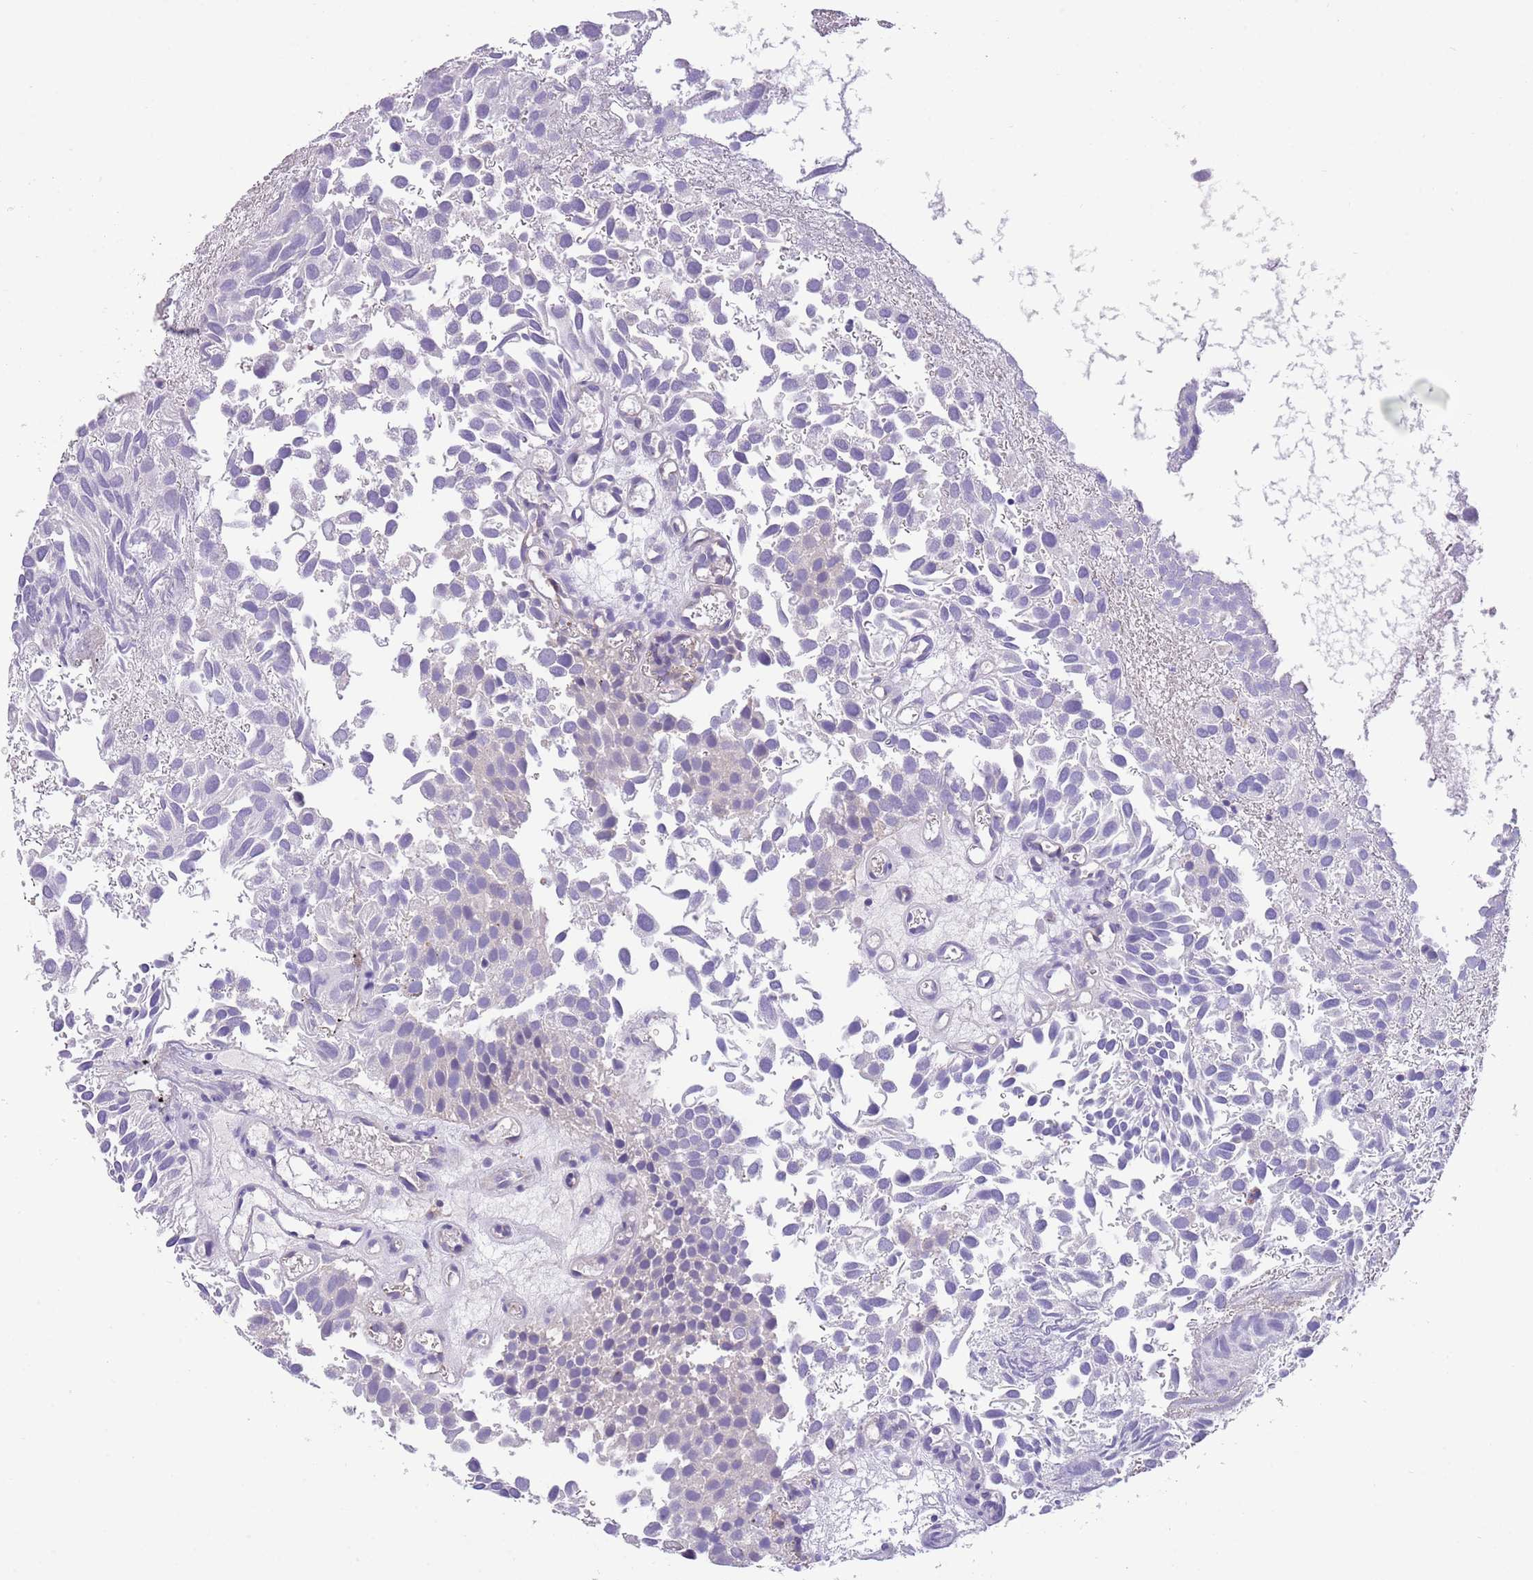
{"staining": {"intensity": "negative", "quantity": "none", "location": "none"}, "tissue": "urothelial cancer", "cell_type": "Tumor cells", "image_type": "cancer", "snomed": [{"axis": "morphology", "description": "Urothelial carcinoma, Low grade"}, {"axis": "topography", "description": "Urinary bladder"}], "caption": "Photomicrograph shows no significant protein staining in tumor cells of low-grade urothelial carcinoma.", "gene": "SFTPA1", "patient": {"sex": "male", "age": 88}}